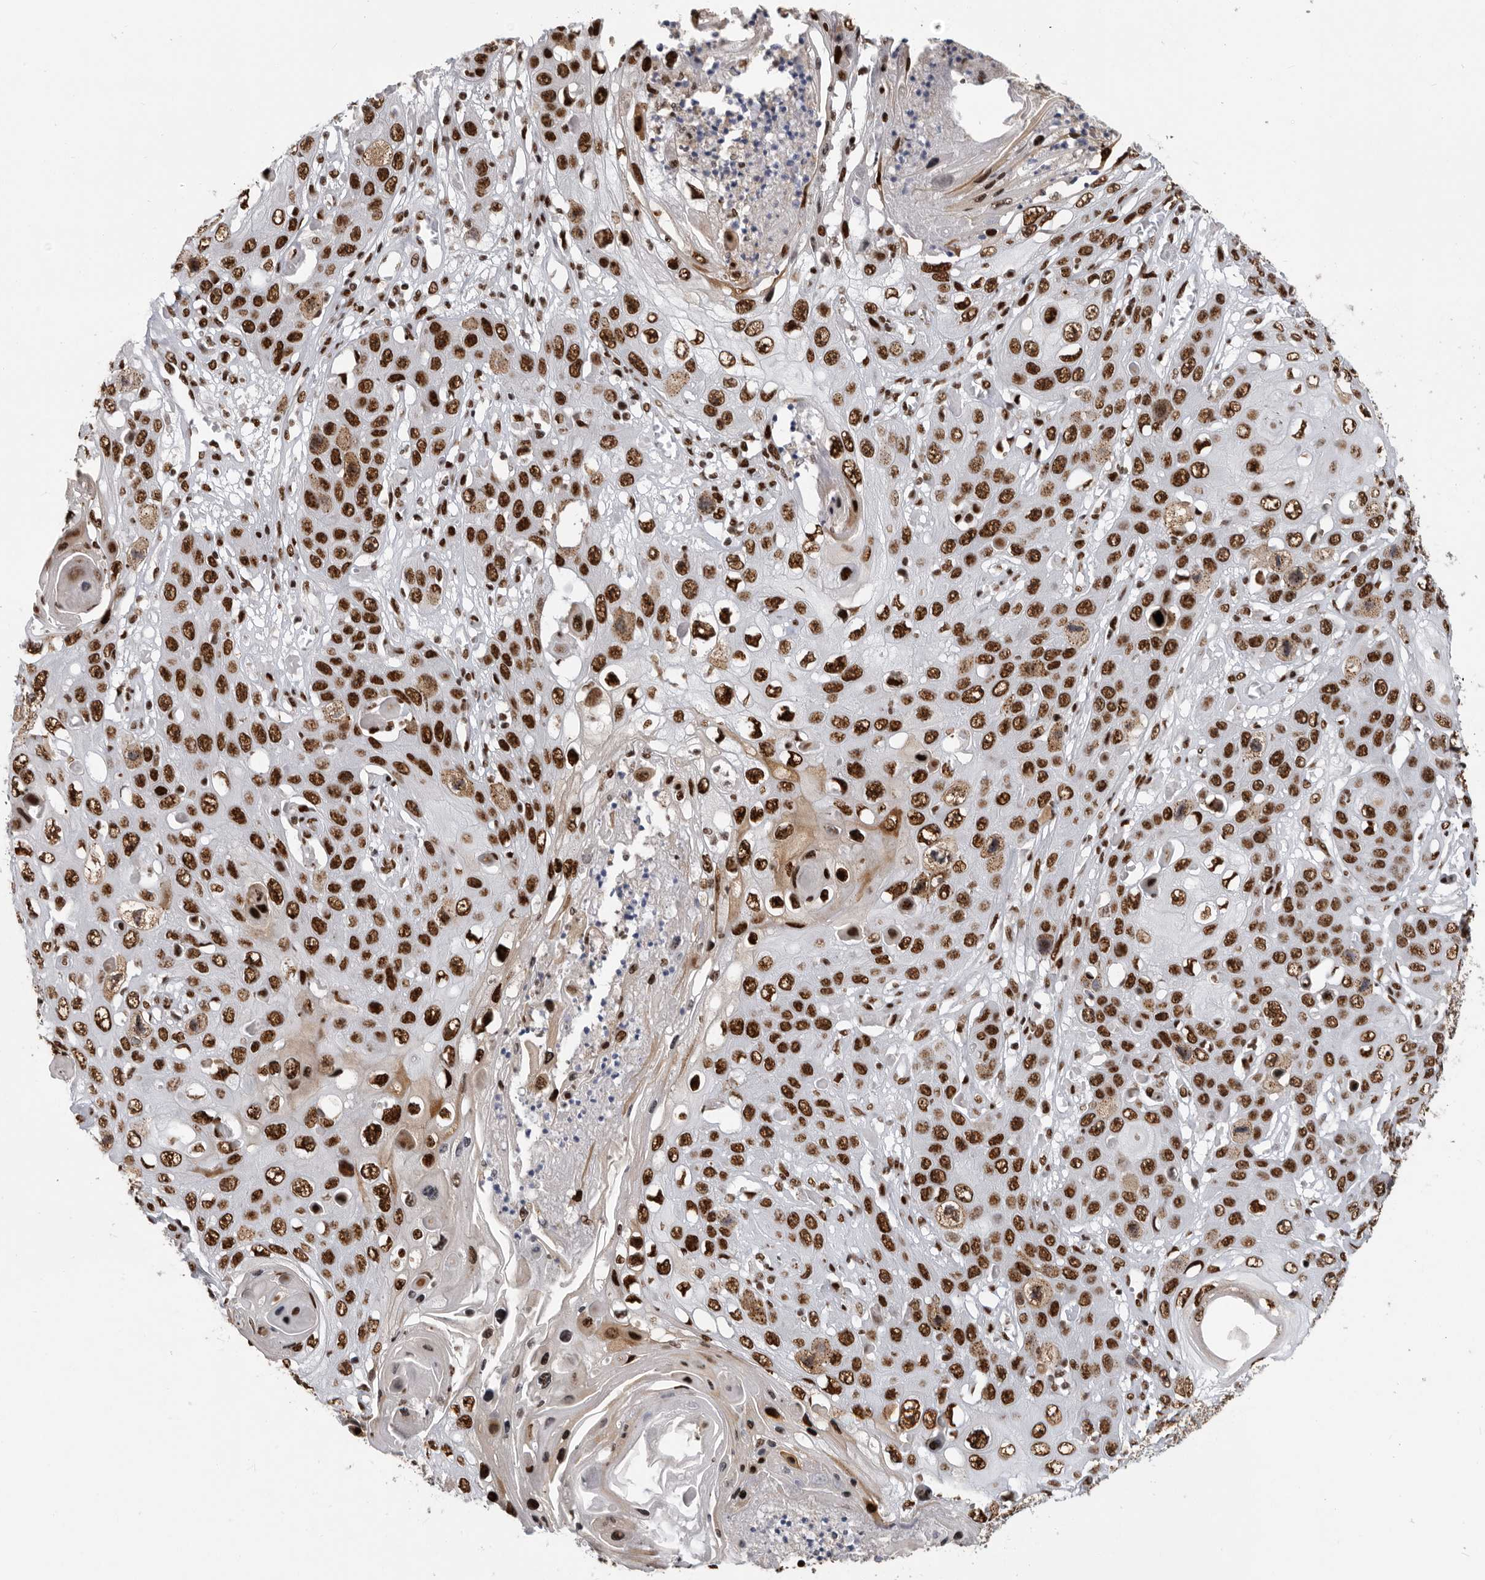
{"staining": {"intensity": "strong", "quantity": ">75%", "location": "nuclear"}, "tissue": "skin cancer", "cell_type": "Tumor cells", "image_type": "cancer", "snomed": [{"axis": "morphology", "description": "Squamous cell carcinoma, NOS"}, {"axis": "topography", "description": "Skin"}], "caption": "A high amount of strong nuclear expression is present in approximately >75% of tumor cells in skin cancer (squamous cell carcinoma) tissue.", "gene": "BCLAF1", "patient": {"sex": "male", "age": 55}}